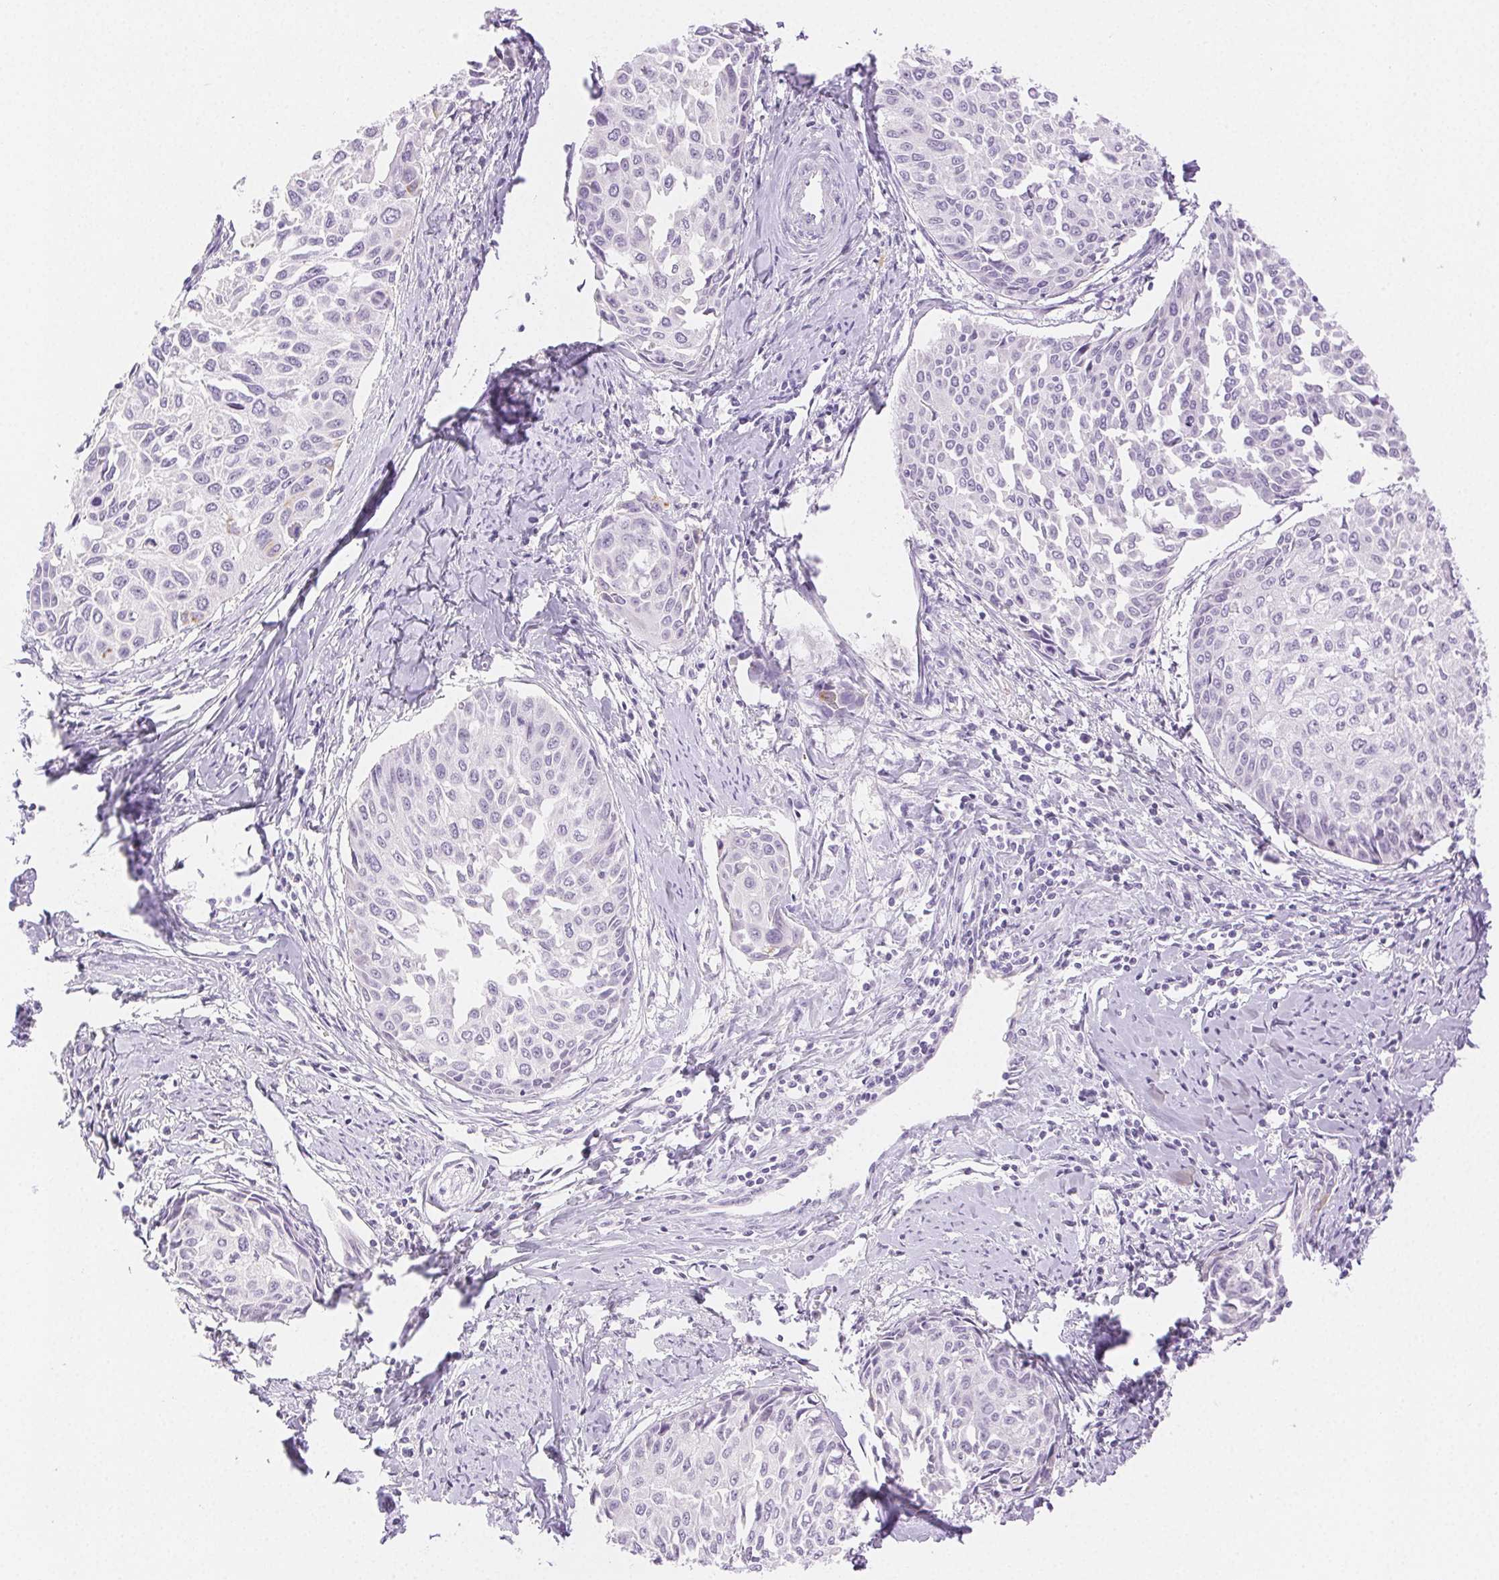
{"staining": {"intensity": "negative", "quantity": "none", "location": "none"}, "tissue": "cervical cancer", "cell_type": "Tumor cells", "image_type": "cancer", "snomed": [{"axis": "morphology", "description": "Squamous cell carcinoma, NOS"}, {"axis": "topography", "description": "Cervix"}], "caption": "This is a histopathology image of immunohistochemistry (IHC) staining of cervical cancer, which shows no expression in tumor cells.", "gene": "SPACA4", "patient": {"sex": "female", "age": 50}}